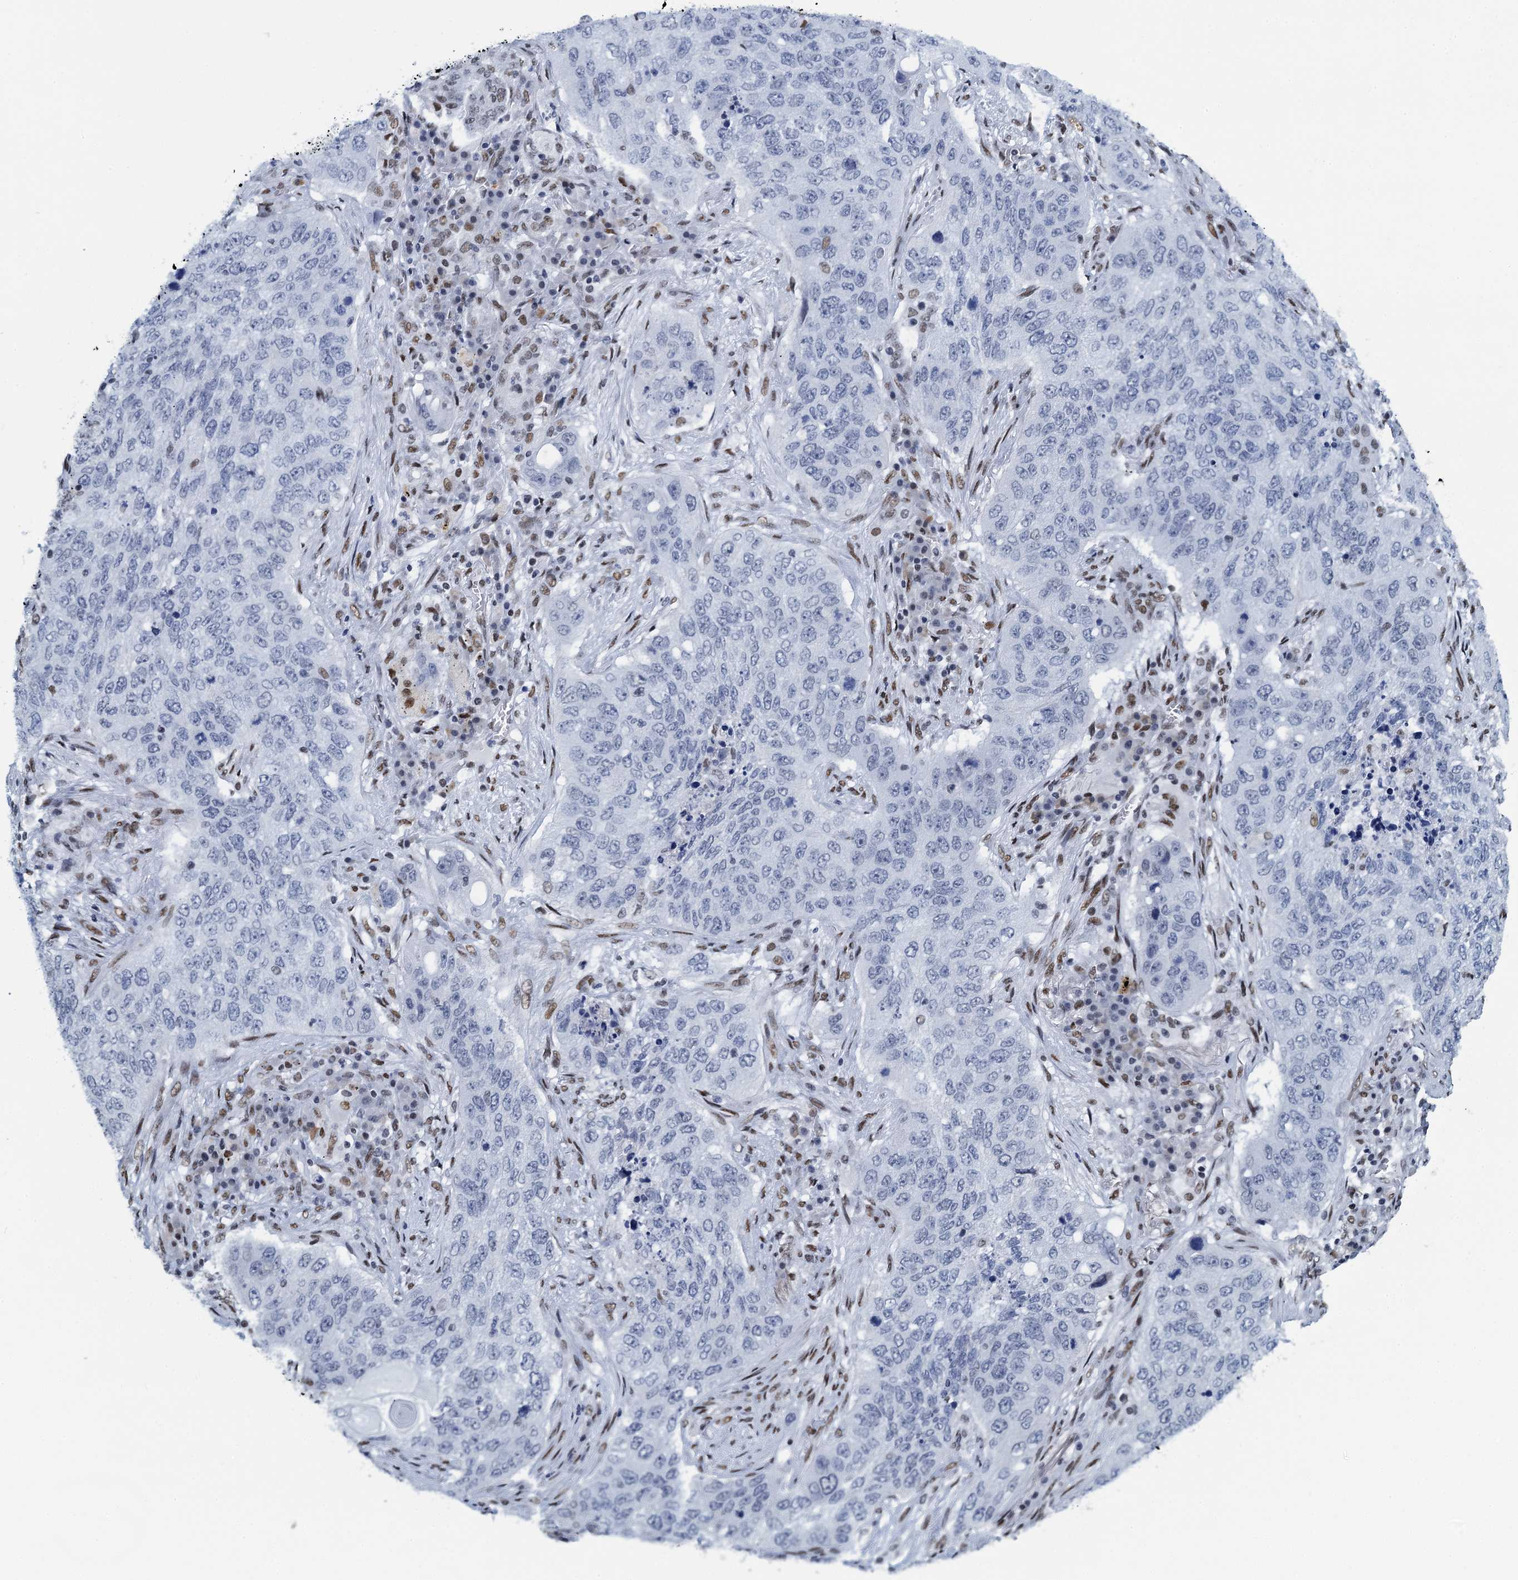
{"staining": {"intensity": "negative", "quantity": "none", "location": "none"}, "tissue": "lung cancer", "cell_type": "Tumor cells", "image_type": "cancer", "snomed": [{"axis": "morphology", "description": "Squamous cell carcinoma, NOS"}, {"axis": "topography", "description": "Lung"}], "caption": "Tumor cells are negative for protein expression in human lung cancer.", "gene": "HNRNPUL2", "patient": {"sex": "female", "age": 63}}